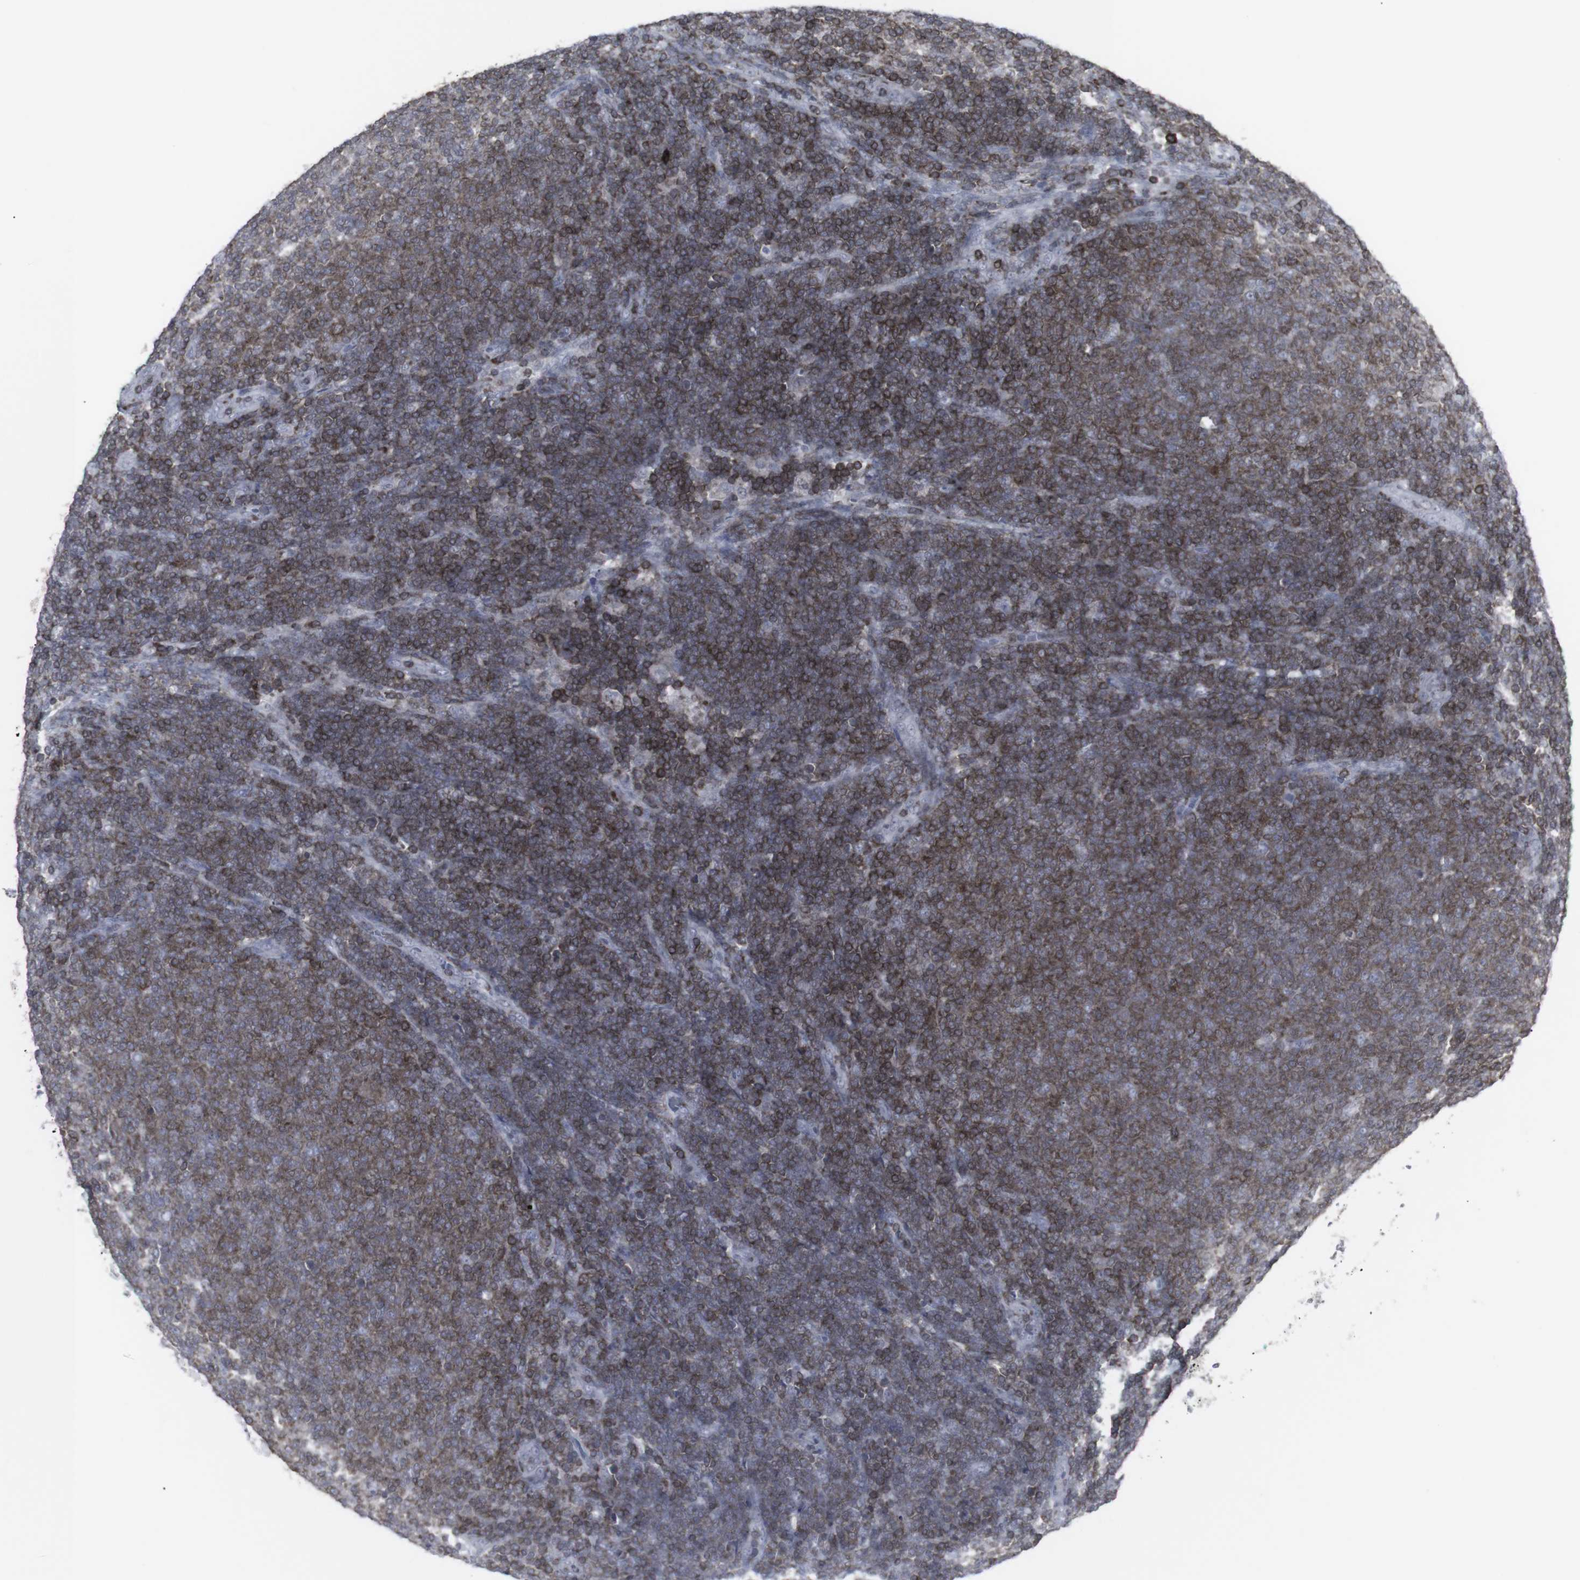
{"staining": {"intensity": "moderate", "quantity": ">75%", "location": "cytoplasmic/membranous"}, "tissue": "lymphoma", "cell_type": "Tumor cells", "image_type": "cancer", "snomed": [{"axis": "morphology", "description": "Malignant lymphoma, non-Hodgkin's type, Low grade"}, {"axis": "topography", "description": "Lymph node"}], "caption": "Immunohistochemistry (IHC) photomicrograph of neoplastic tissue: lymphoma stained using IHC exhibits medium levels of moderate protein expression localized specifically in the cytoplasmic/membranous of tumor cells, appearing as a cytoplasmic/membranous brown color.", "gene": "APOBEC2", "patient": {"sex": "male", "age": 66}}